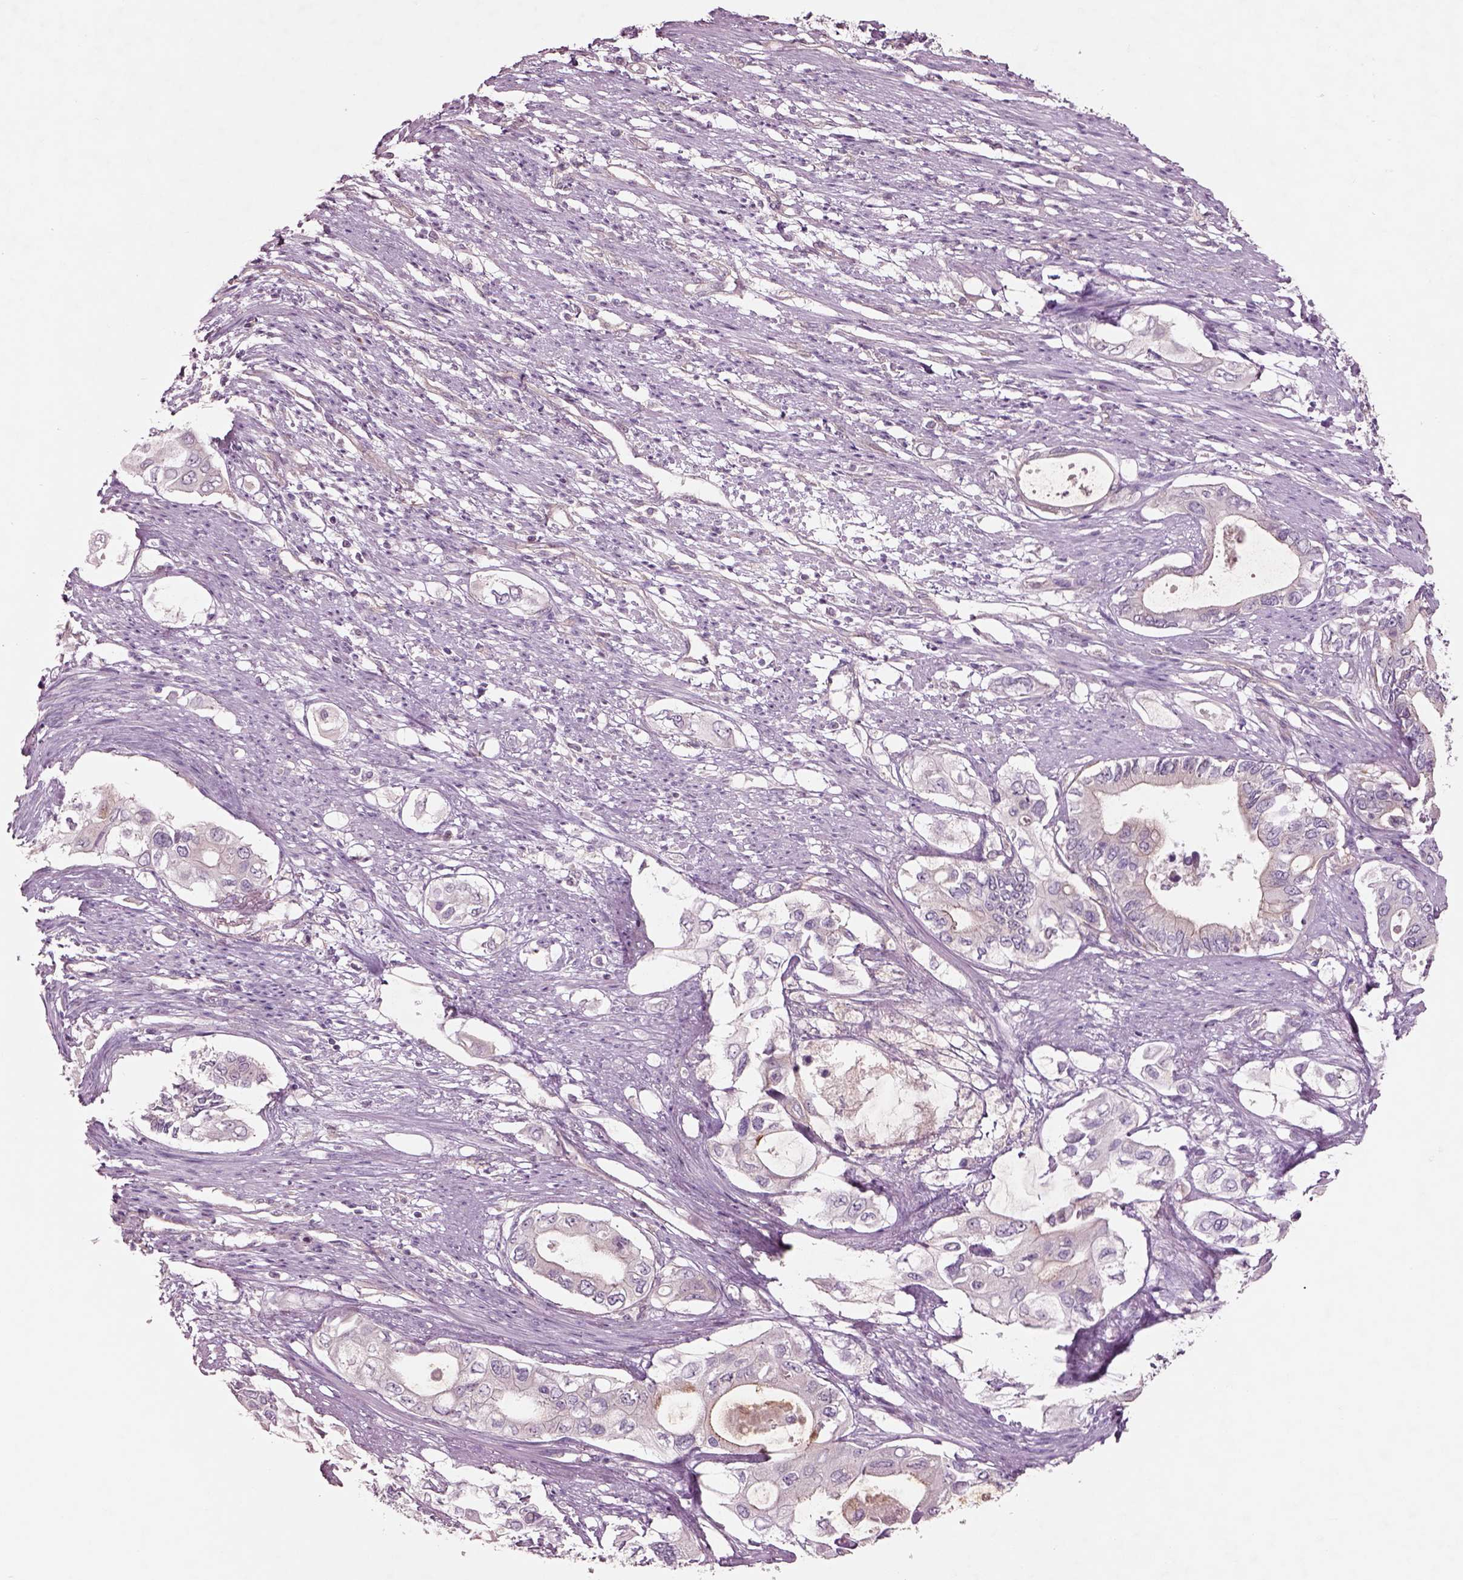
{"staining": {"intensity": "negative", "quantity": "none", "location": "none"}, "tissue": "pancreatic cancer", "cell_type": "Tumor cells", "image_type": "cancer", "snomed": [{"axis": "morphology", "description": "Adenocarcinoma, NOS"}, {"axis": "topography", "description": "Pancreas"}], "caption": "The histopathology image exhibits no staining of tumor cells in pancreatic cancer.", "gene": "DUOXA2", "patient": {"sex": "female", "age": 63}}